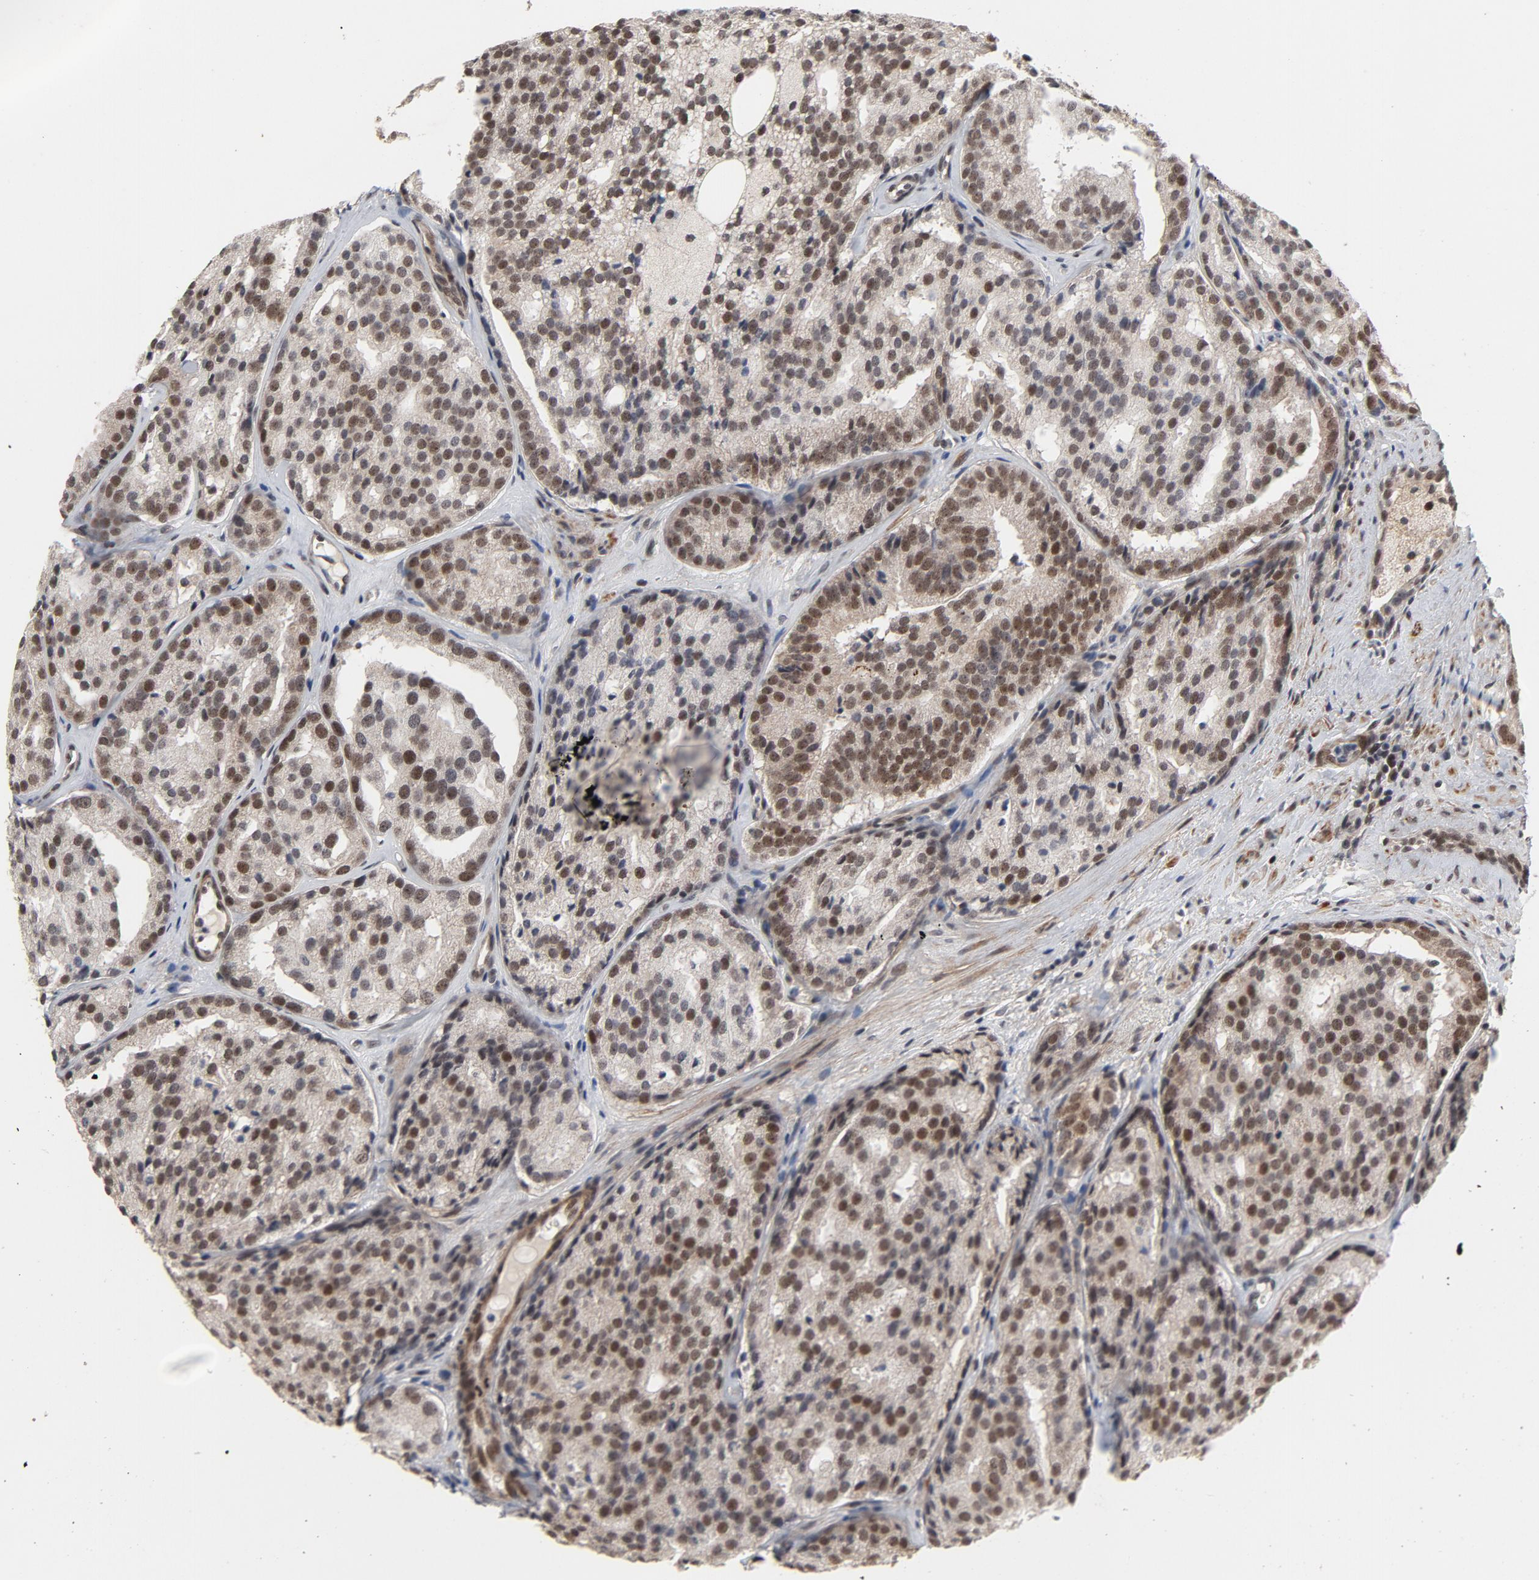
{"staining": {"intensity": "moderate", "quantity": ">75%", "location": "nuclear"}, "tissue": "prostate cancer", "cell_type": "Tumor cells", "image_type": "cancer", "snomed": [{"axis": "morphology", "description": "Adenocarcinoma, High grade"}, {"axis": "topography", "description": "Prostate"}], "caption": "Immunohistochemical staining of prostate cancer (high-grade adenocarcinoma) shows medium levels of moderate nuclear protein expression in approximately >75% of tumor cells. The protein of interest is stained brown, and the nuclei are stained in blue (DAB (3,3'-diaminobenzidine) IHC with brightfield microscopy, high magnification).", "gene": "ZKSCAN8", "patient": {"sex": "male", "age": 64}}